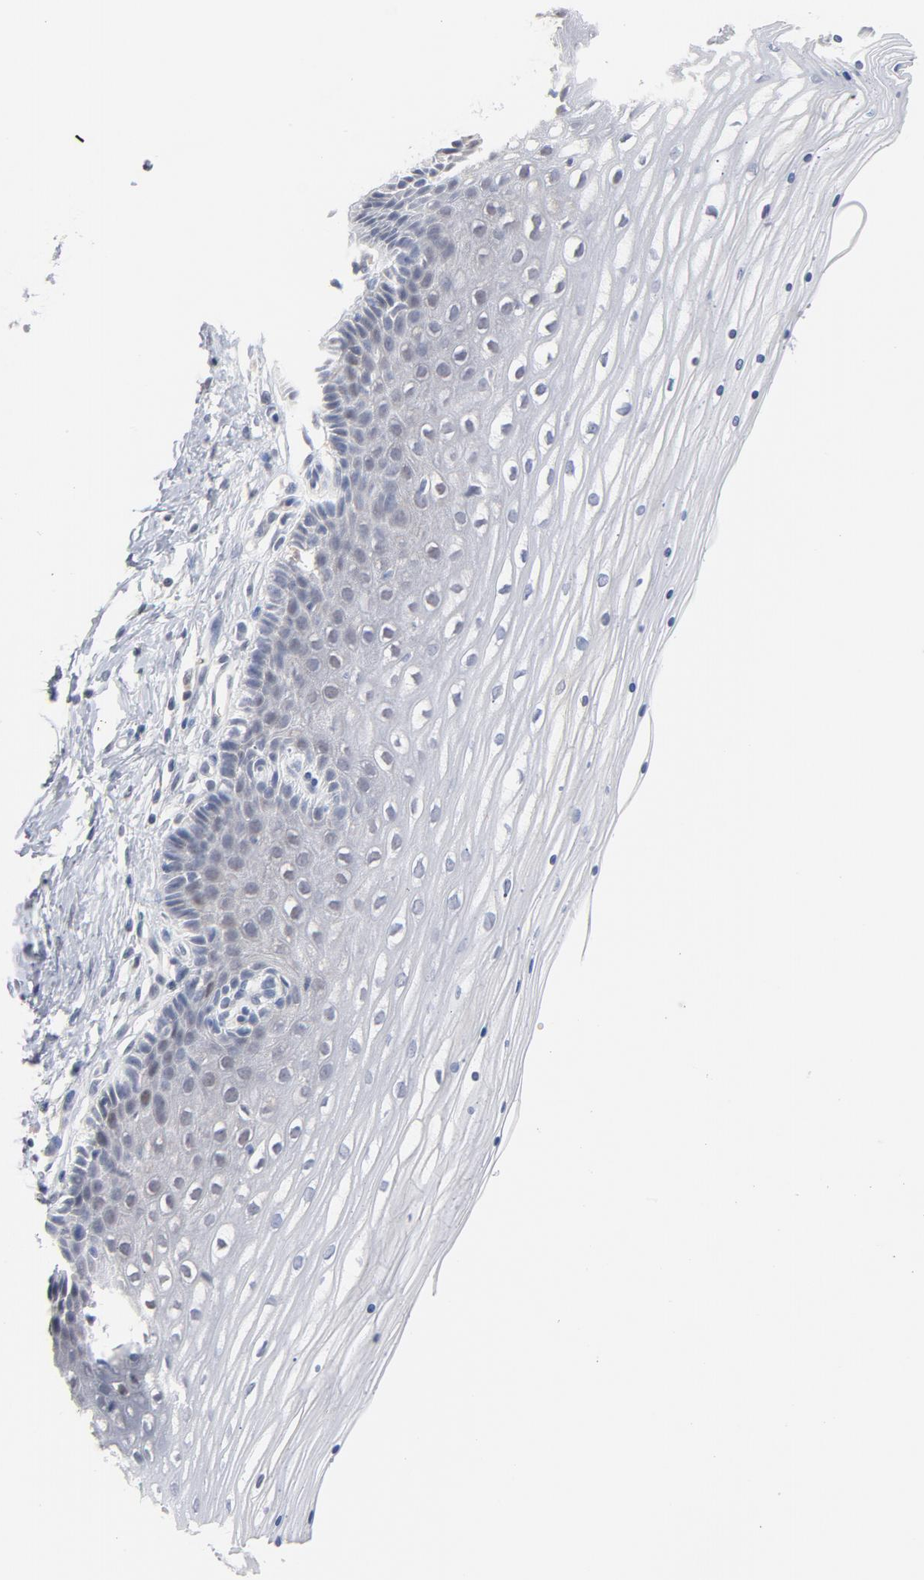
{"staining": {"intensity": "weak", "quantity": "25%-75%", "location": "cytoplasmic/membranous"}, "tissue": "cervix", "cell_type": "Glandular cells", "image_type": "normal", "snomed": [{"axis": "morphology", "description": "Normal tissue, NOS"}, {"axis": "topography", "description": "Cervix"}], "caption": "Immunohistochemistry (IHC) (DAB (3,3'-diaminobenzidine)) staining of unremarkable cervix displays weak cytoplasmic/membranous protein positivity in about 25%-75% of glandular cells.", "gene": "UBL4A", "patient": {"sex": "female", "age": 39}}